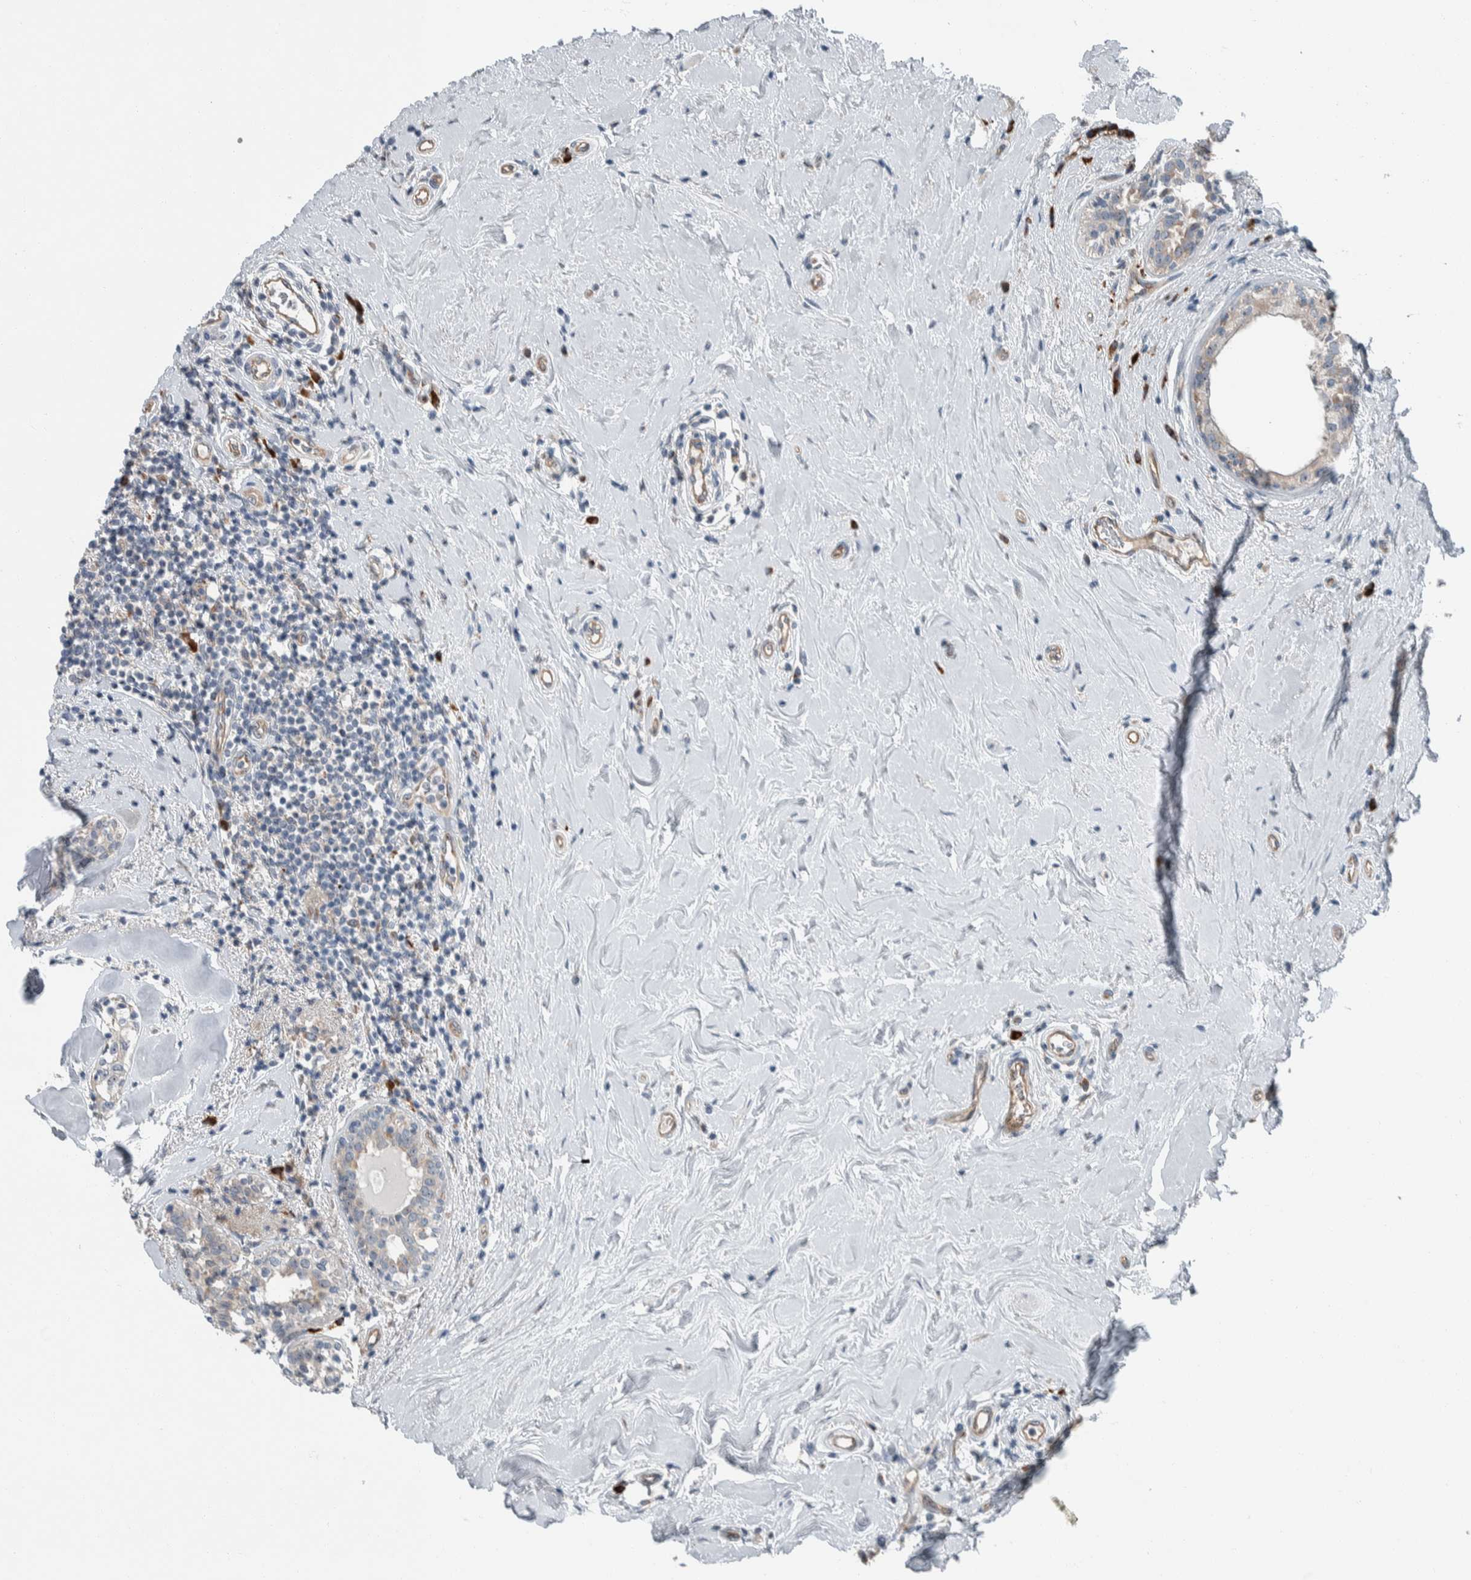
{"staining": {"intensity": "weak", "quantity": "<25%", "location": "cytoplasmic/membranous"}, "tissue": "breast cancer", "cell_type": "Tumor cells", "image_type": "cancer", "snomed": [{"axis": "morphology", "description": "Duct carcinoma"}, {"axis": "topography", "description": "Breast"}], "caption": "This histopathology image is of invasive ductal carcinoma (breast) stained with IHC to label a protein in brown with the nuclei are counter-stained blue. There is no positivity in tumor cells.", "gene": "USP25", "patient": {"sex": "female", "age": 55}}